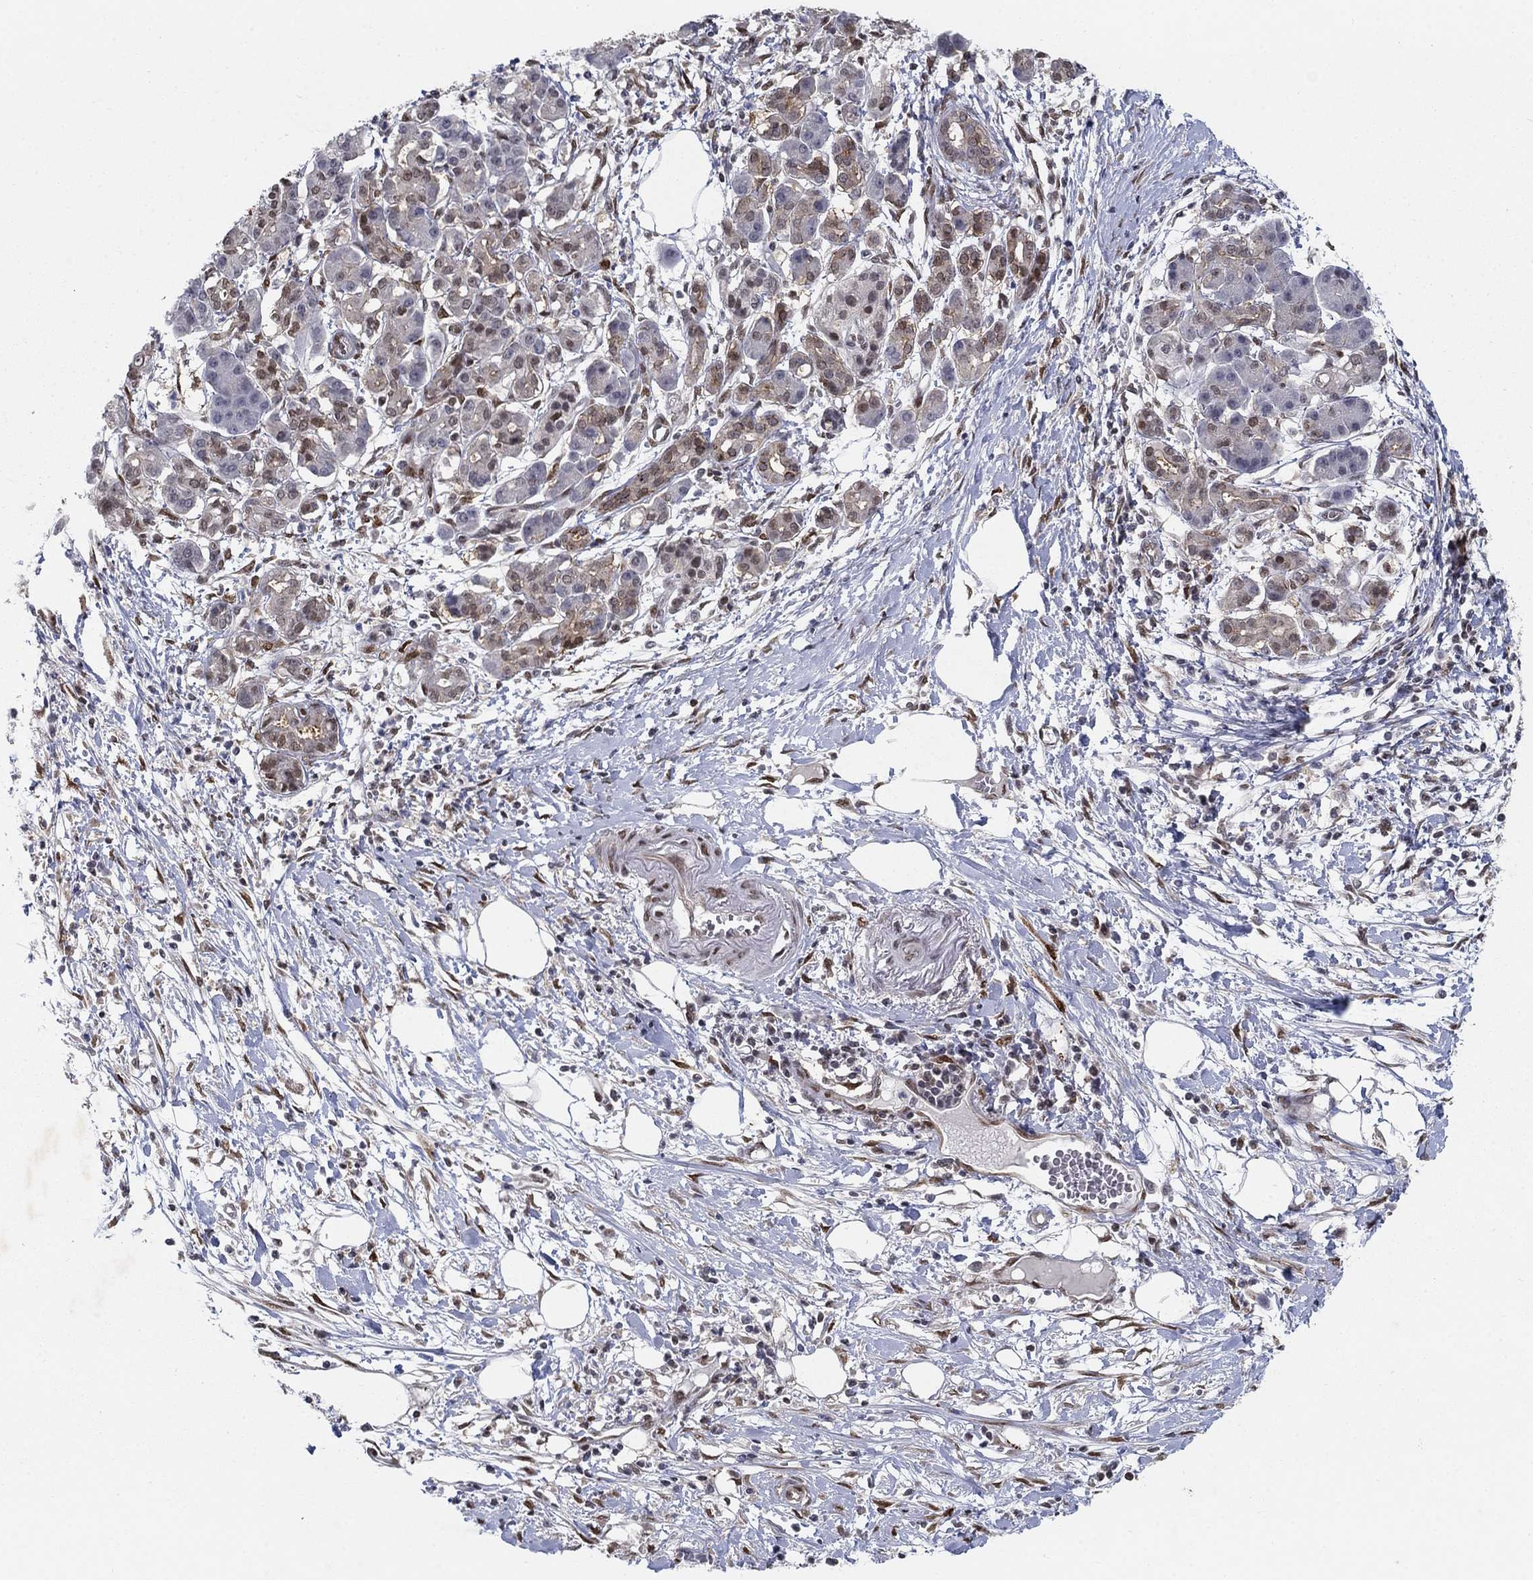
{"staining": {"intensity": "moderate", "quantity": "<25%", "location": "nuclear"}, "tissue": "pancreatic cancer", "cell_type": "Tumor cells", "image_type": "cancer", "snomed": [{"axis": "morphology", "description": "Adenocarcinoma, NOS"}, {"axis": "topography", "description": "Pancreas"}], "caption": "Immunohistochemistry (IHC) image of adenocarcinoma (pancreatic) stained for a protein (brown), which exhibits low levels of moderate nuclear positivity in about <25% of tumor cells.", "gene": "CENPE", "patient": {"sex": "male", "age": 72}}